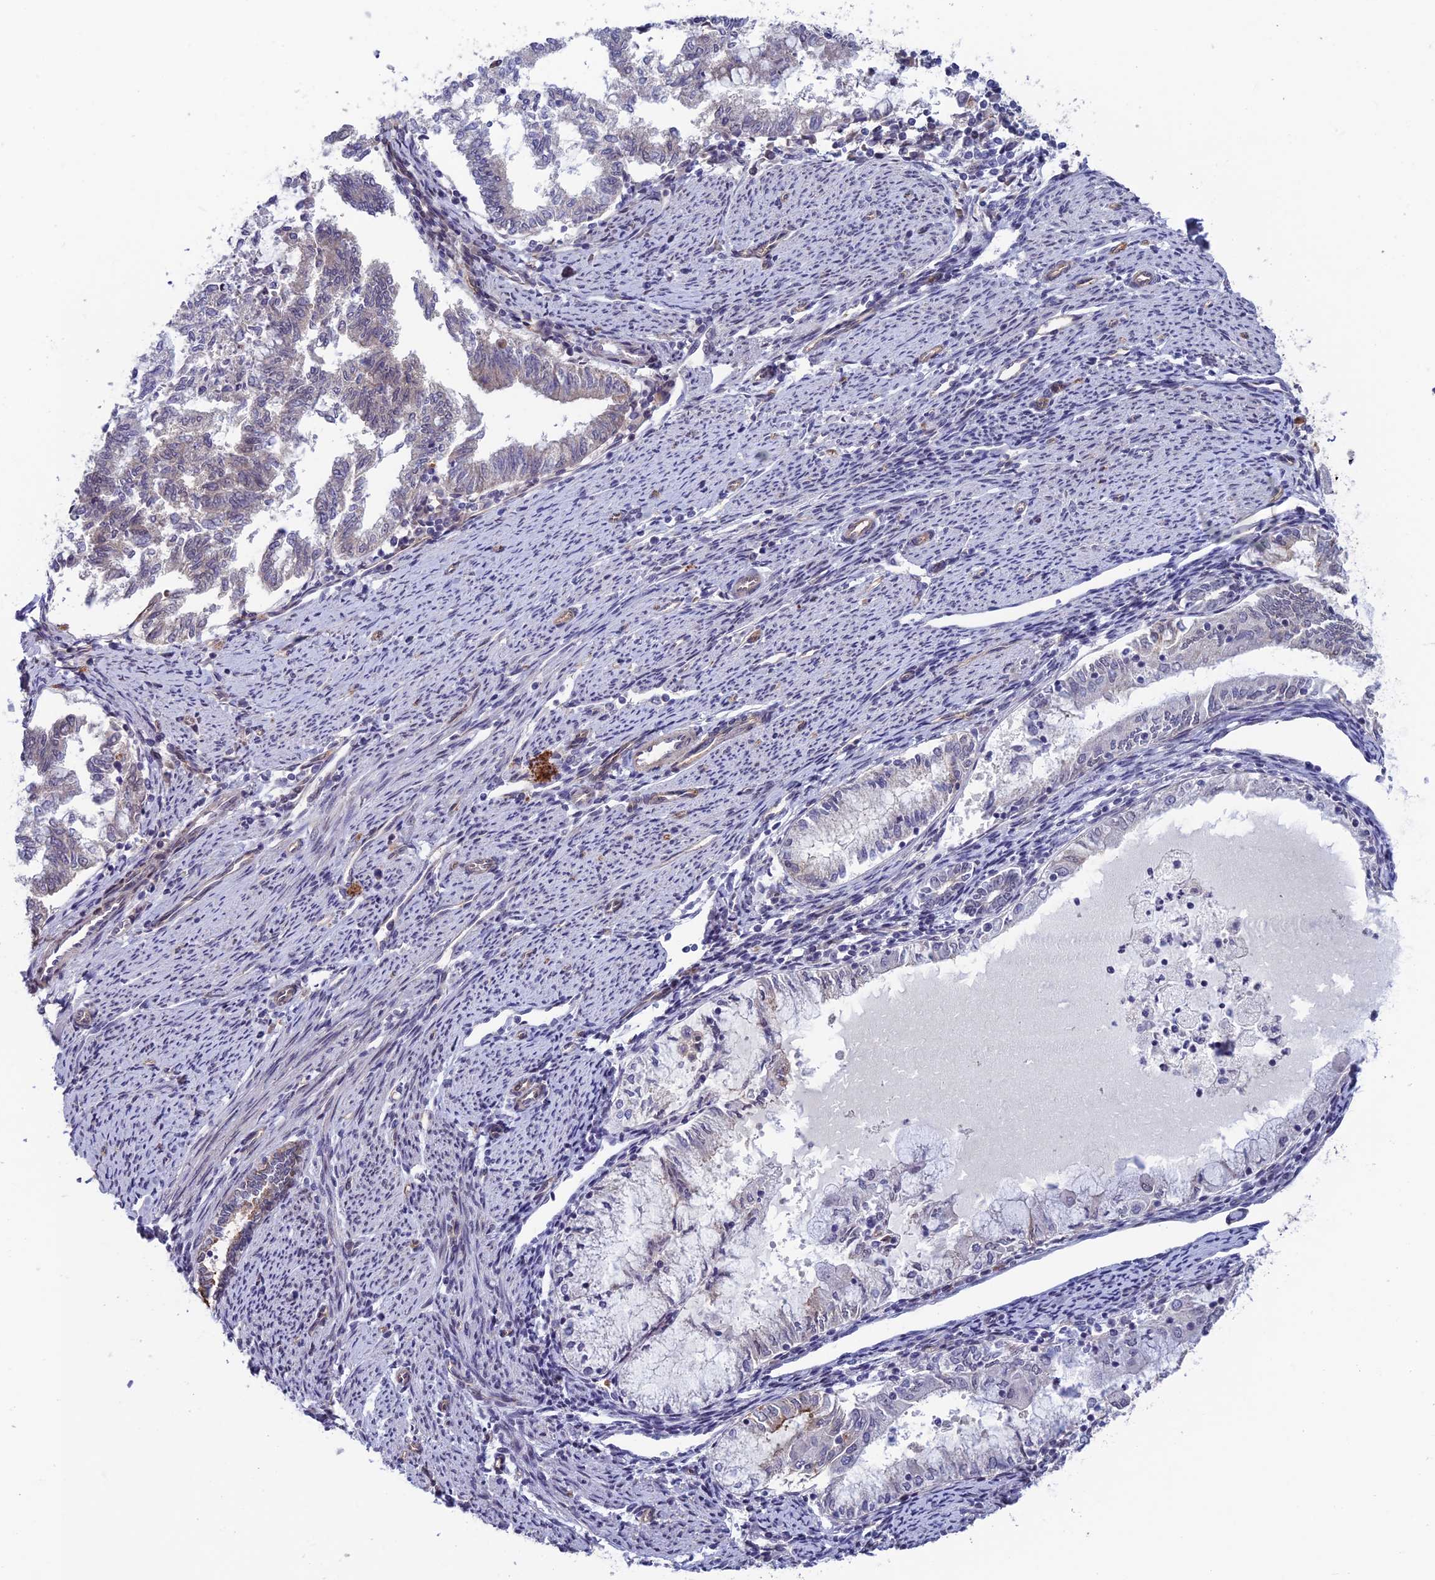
{"staining": {"intensity": "negative", "quantity": "none", "location": "none"}, "tissue": "endometrial cancer", "cell_type": "Tumor cells", "image_type": "cancer", "snomed": [{"axis": "morphology", "description": "Adenocarcinoma, NOS"}, {"axis": "topography", "description": "Endometrium"}], "caption": "Human endometrial adenocarcinoma stained for a protein using immunohistochemistry displays no staining in tumor cells.", "gene": "FKBPL", "patient": {"sex": "female", "age": 79}}